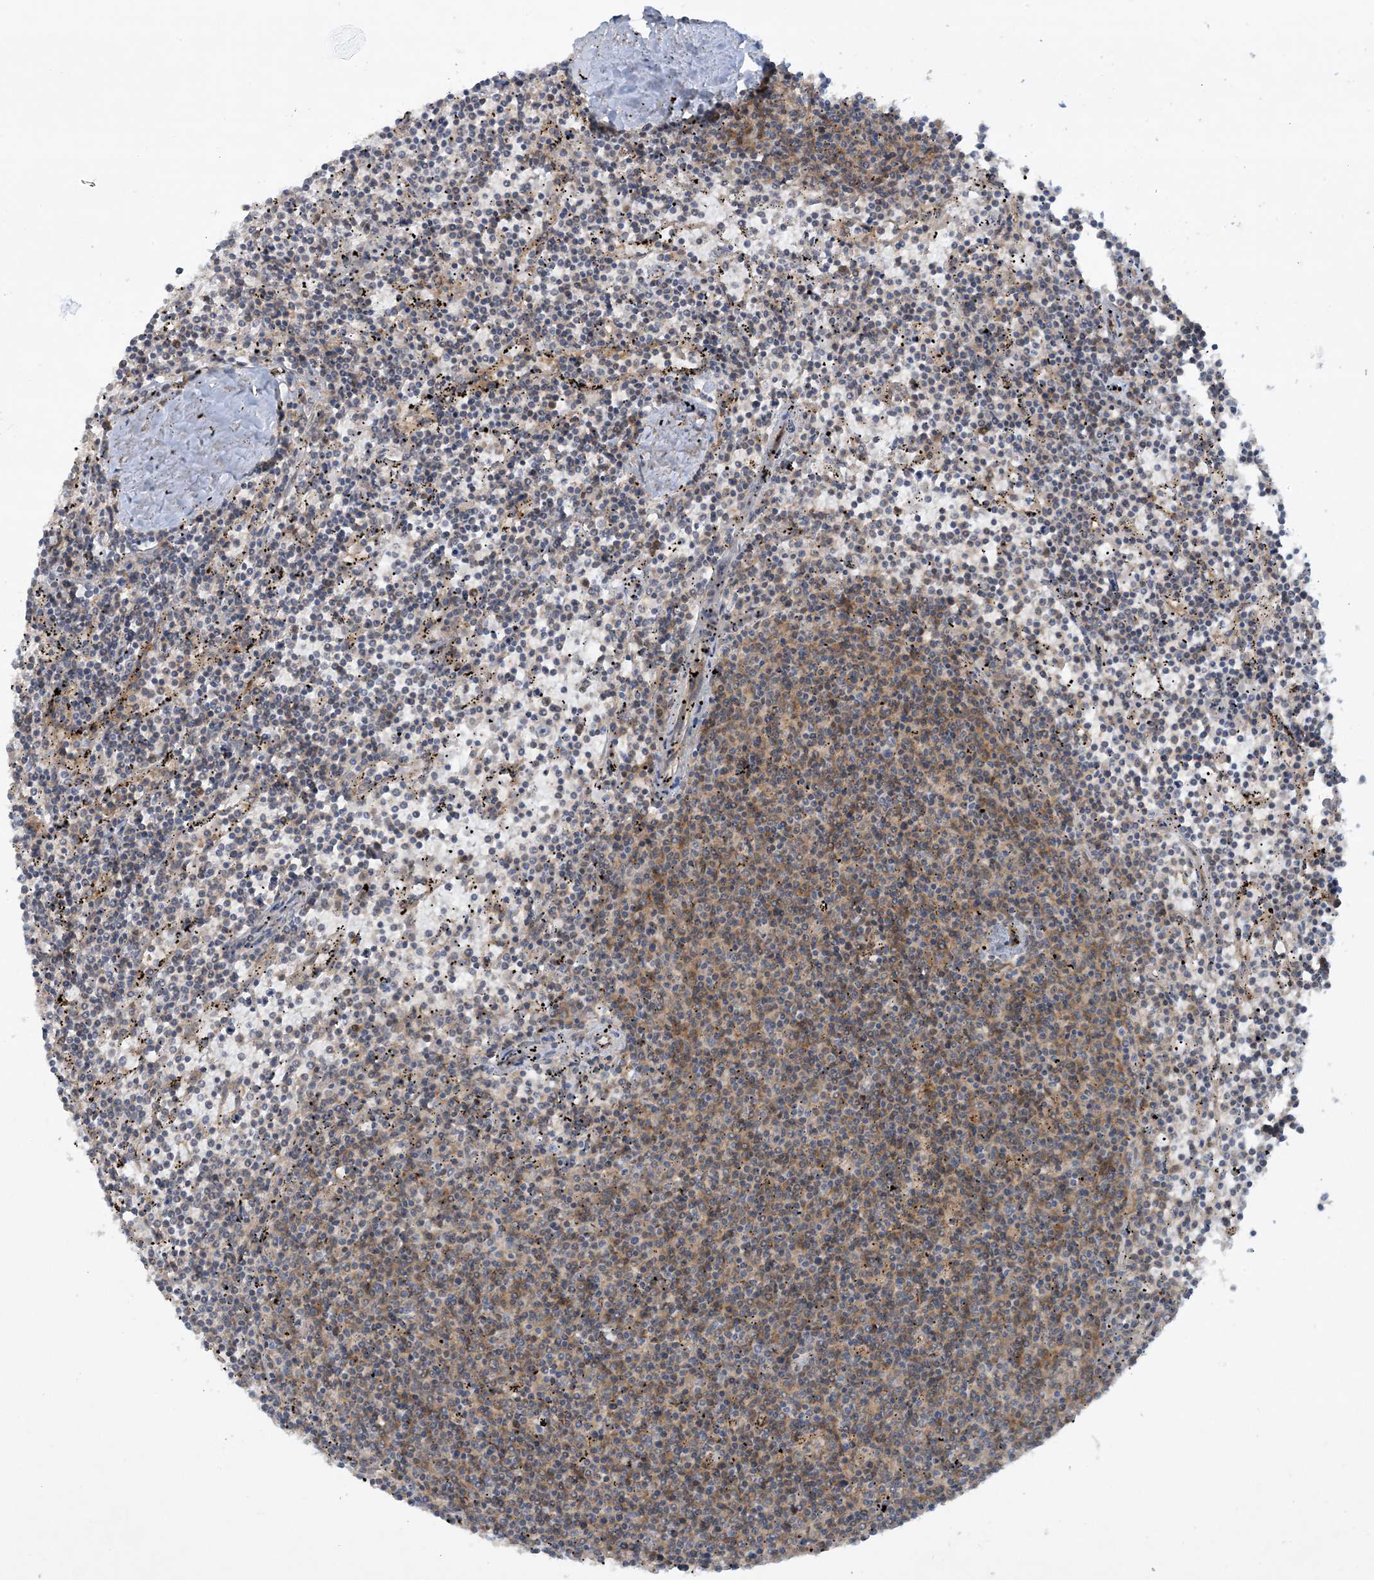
{"staining": {"intensity": "weak", "quantity": "<25%", "location": "cytoplasmic/membranous"}, "tissue": "lymphoma", "cell_type": "Tumor cells", "image_type": "cancer", "snomed": [{"axis": "morphology", "description": "Malignant lymphoma, non-Hodgkin's type, Low grade"}, {"axis": "topography", "description": "Spleen"}], "caption": "Low-grade malignant lymphoma, non-Hodgkin's type stained for a protein using immunohistochemistry (IHC) demonstrates no expression tumor cells.", "gene": "STAM2", "patient": {"sex": "female", "age": 50}}